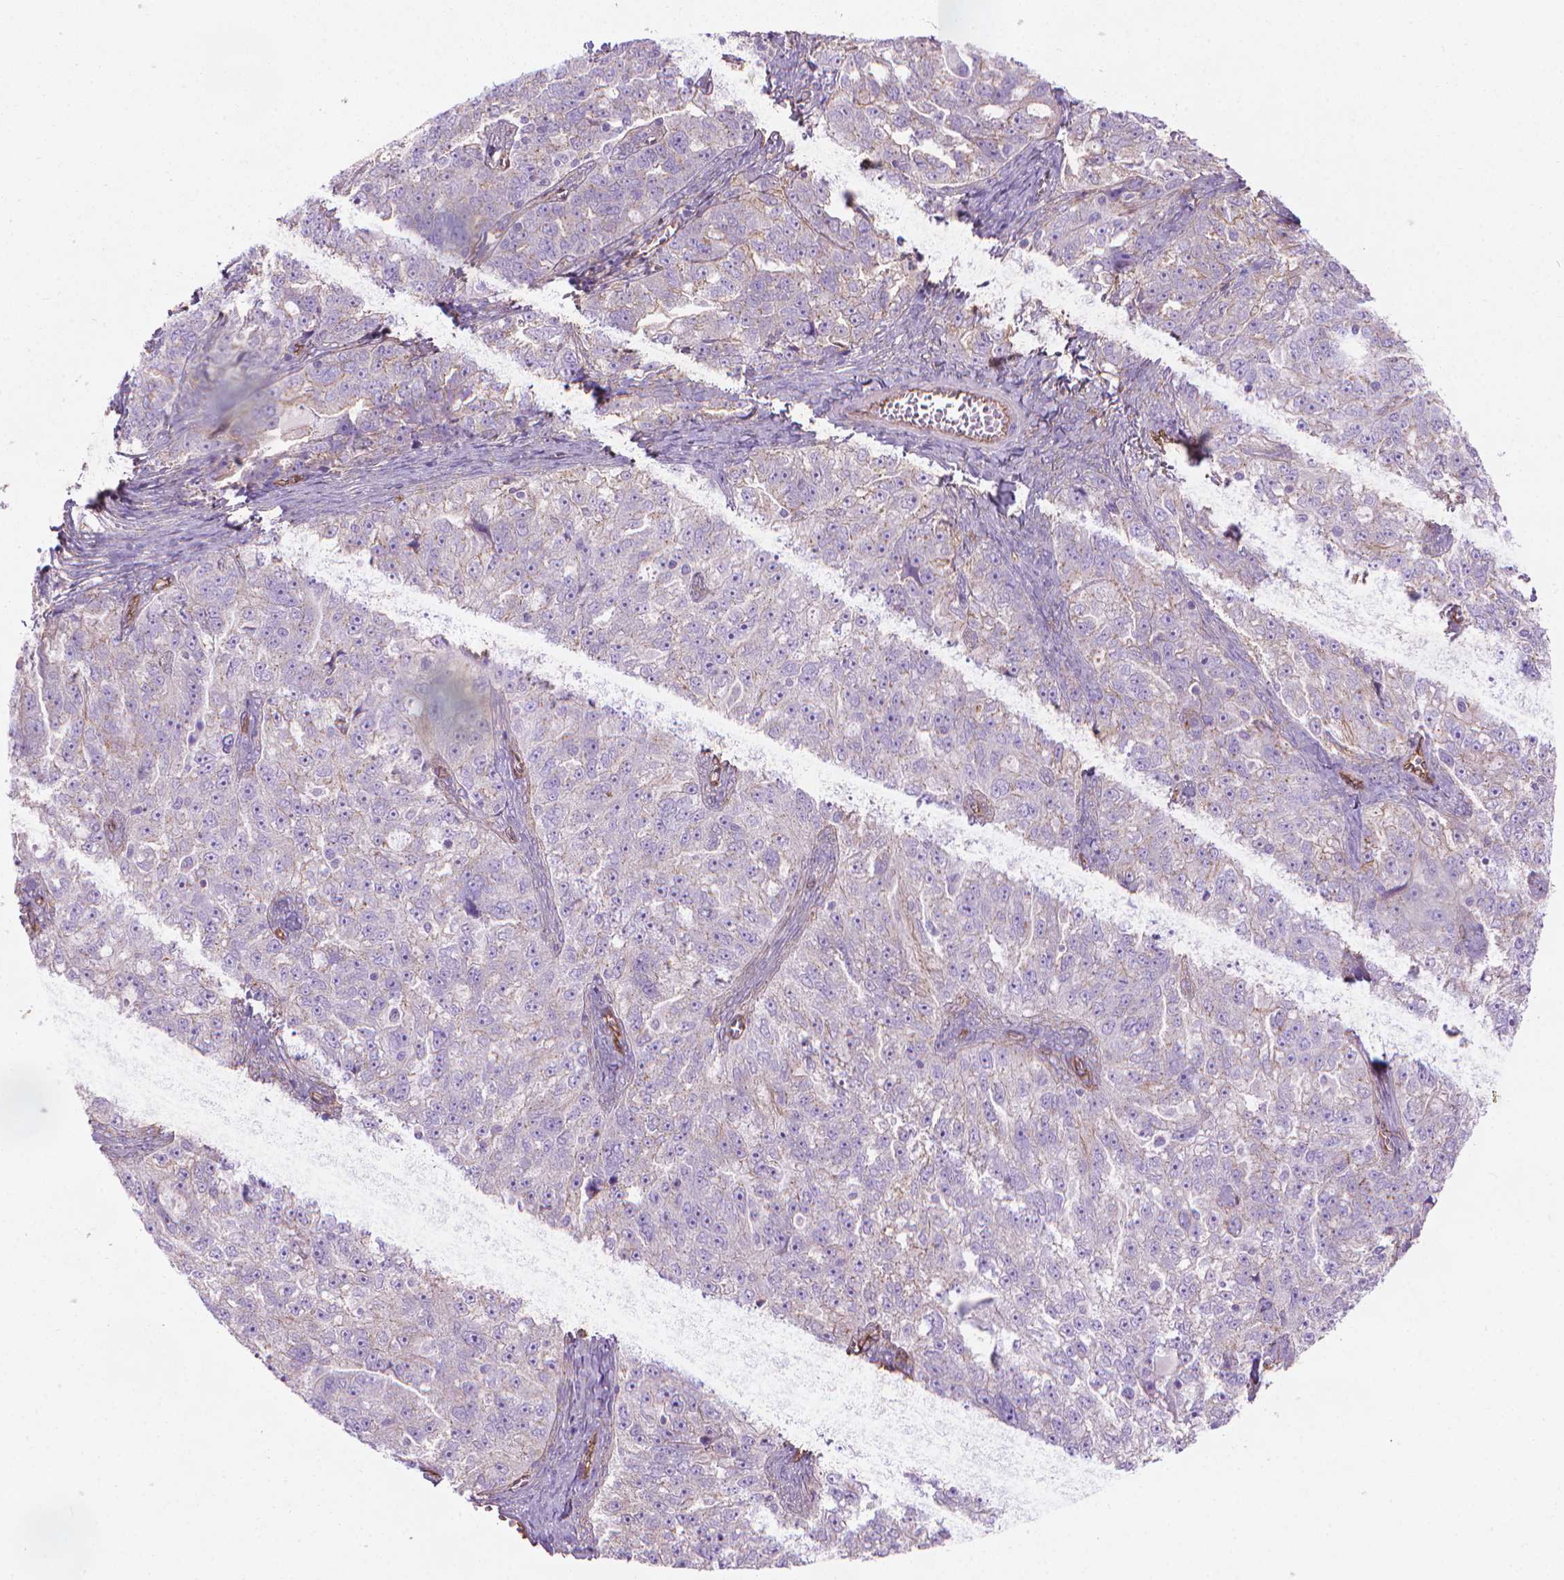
{"staining": {"intensity": "negative", "quantity": "none", "location": "none"}, "tissue": "ovarian cancer", "cell_type": "Tumor cells", "image_type": "cancer", "snomed": [{"axis": "morphology", "description": "Cystadenocarcinoma, serous, NOS"}, {"axis": "topography", "description": "Ovary"}], "caption": "This is an immunohistochemistry image of ovarian cancer (serous cystadenocarcinoma). There is no expression in tumor cells.", "gene": "TENT5A", "patient": {"sex": "female", "age": 51}}